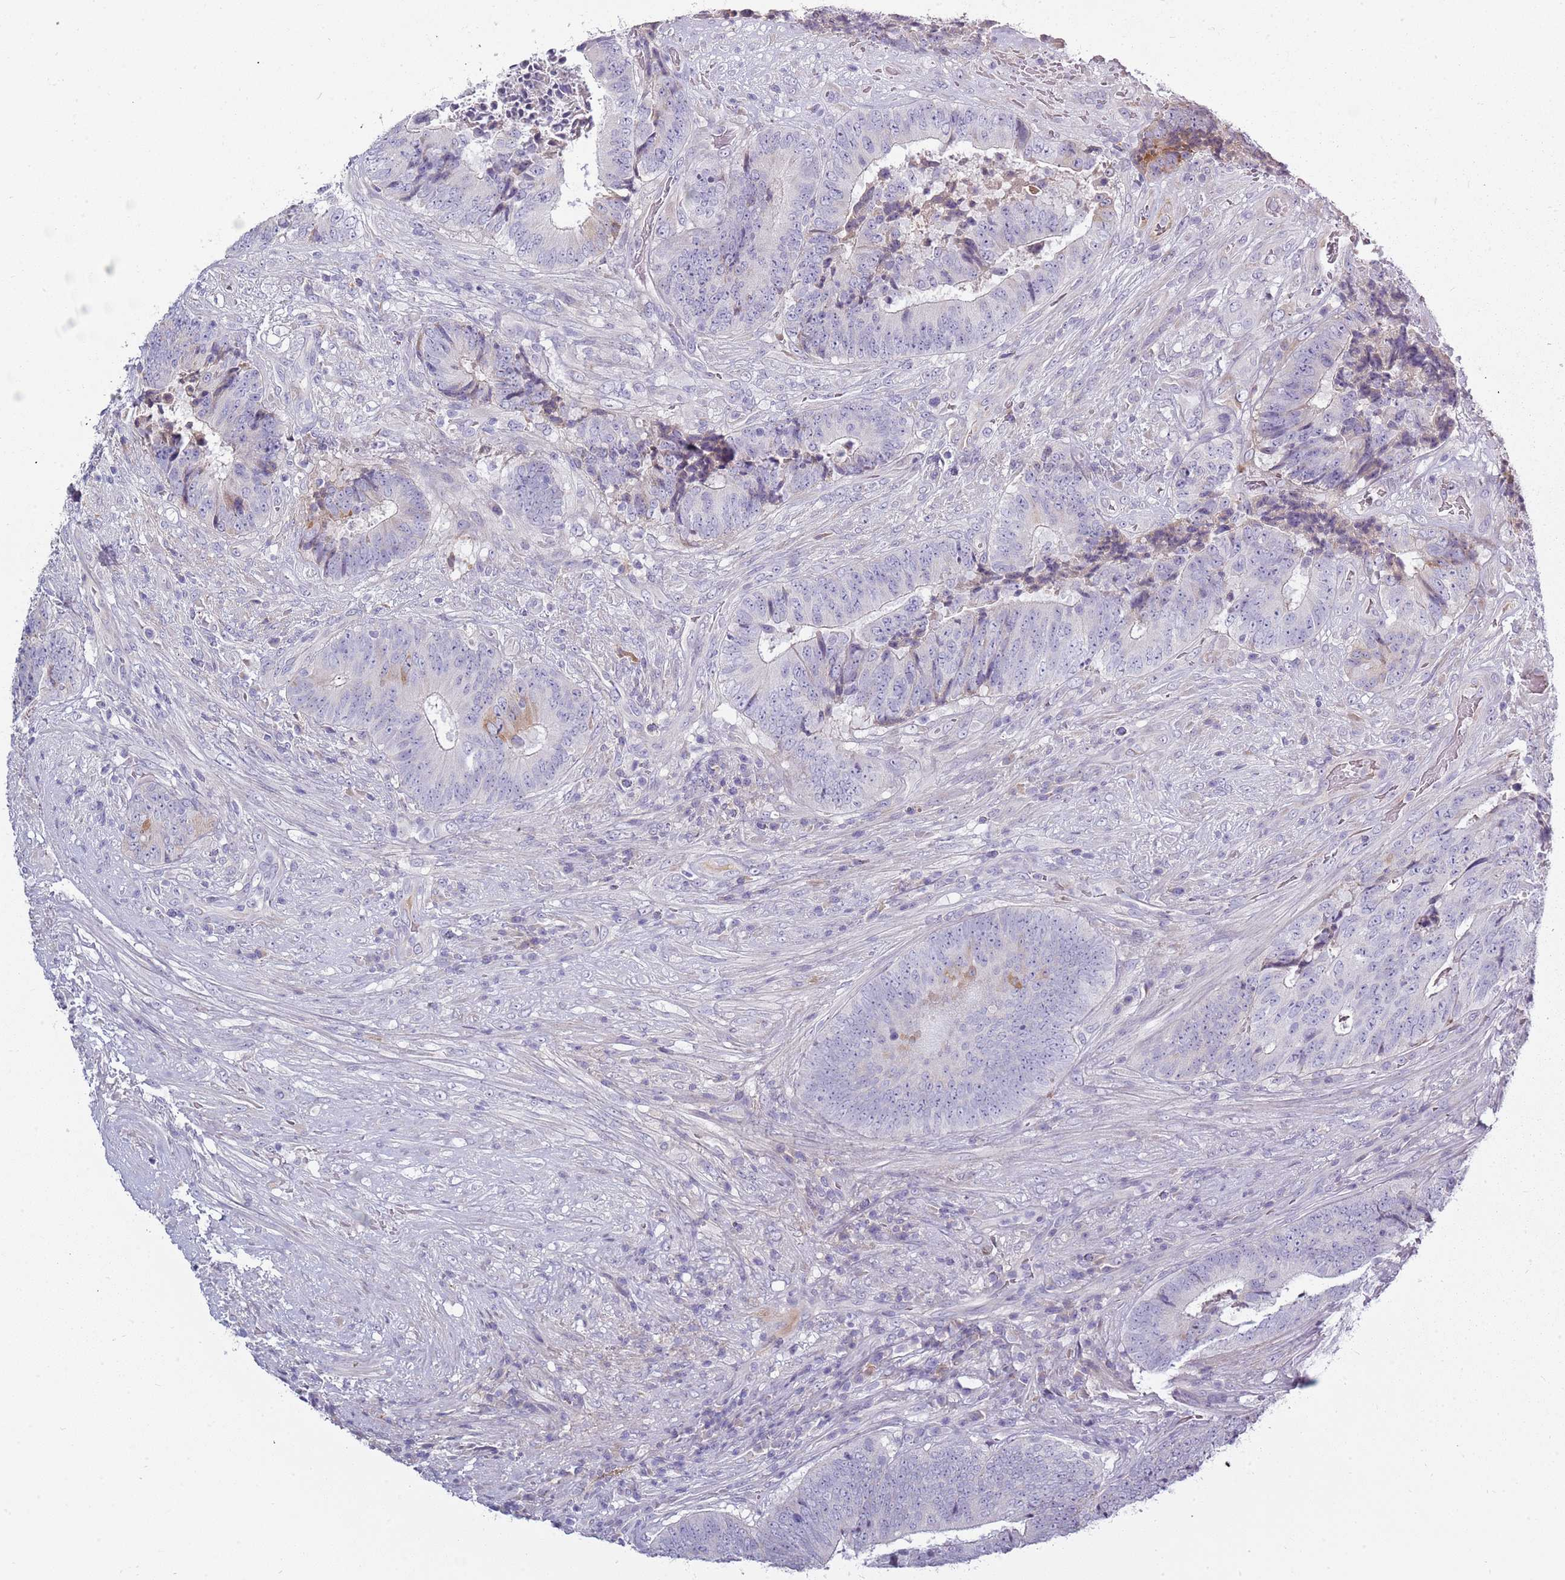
{"staining": {"intensity": "weak", "quantity": "<25%", "location": "cytoplasmic/membranous"}, "tissue": "colorectal cancer", "cell_type": "Tumor cells", "image_type": "cancer", "snomed": [{"axis": "morphology", "description": "Adenocarcinoma, NOS"}, {"axis": "topography", "description": "Rectum"}], "caption": "Tumor cells are negative for brown protein staining in colorectal adenocarcinoma.", "gene": "TNFRSF6B", "patient": {"sex": "male", "age": 72}}